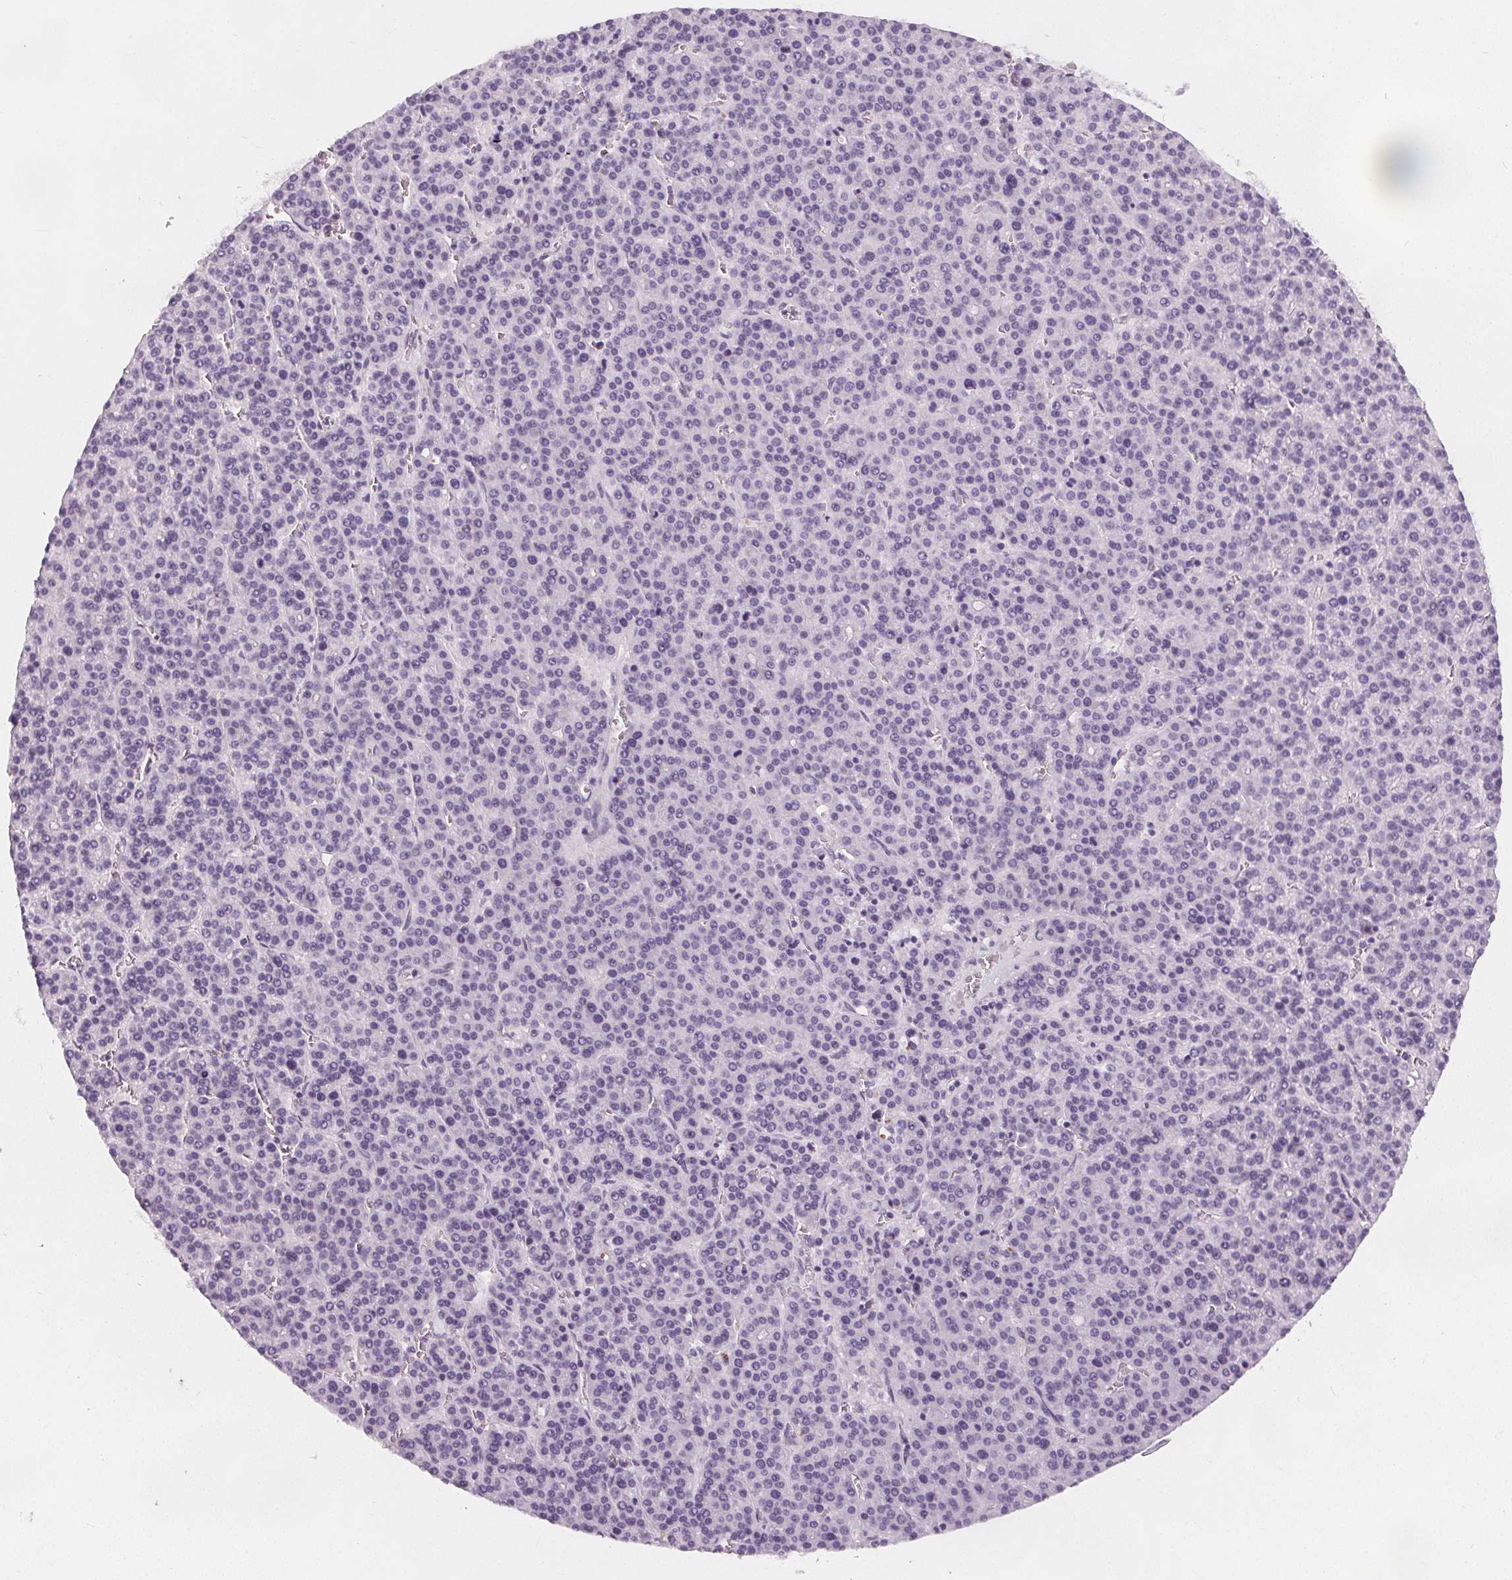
{"staining": {"intensity": "negative", "quantity": "none", "location": "none"}, "tissue": "liver cancer", "cell_type": "Tumor cells", "image_type": "cancer", "snomed": [{"axis": "morphology", "description": "Carcinoma, Hepatocellular, NOS"}, {"axis": "topography", "description": "Liver"}], "caption": "Immunohistochemistry (IHC) micrograph of neoplastic tissue: liver hepatocellular carcinoma stained with DAB exhibits no significant protein staining in tumor cells.", "gene": "SLC5A12", "patient": {"sex": "female", "age": 58}}